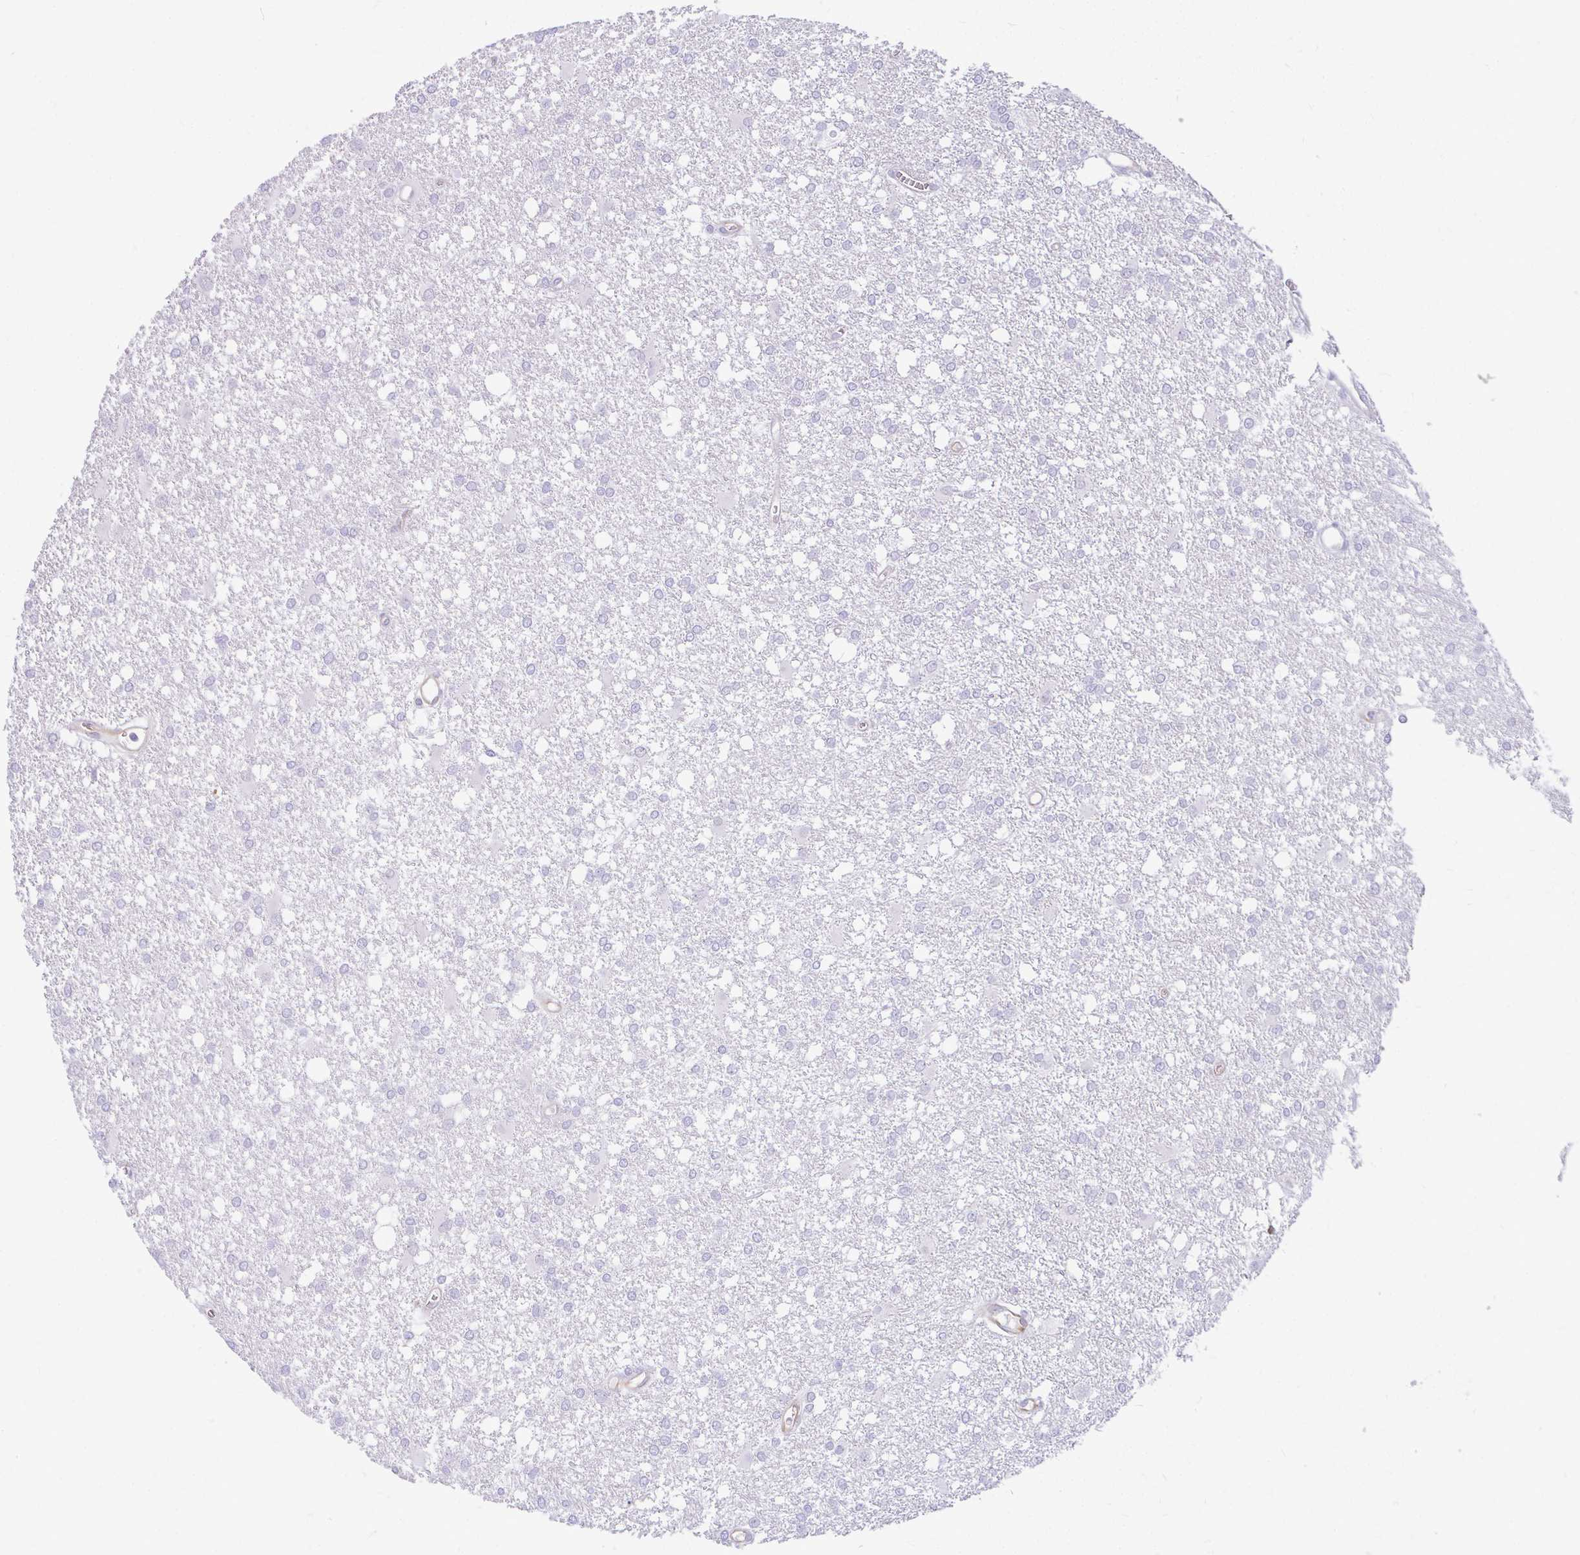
{"staining": {"intensity": "negative", "quantity": "none", "location": "none"}, "tissue": "glioma", "cell_type": "Tumor cells", "image_type": "cancer", "snomed": [{"axis": "morphology", "description": "Glioma, malignant, High grade"}, {"axis": "topography", "description": "Brain"}], "caption": "A micrograph of malignant glioma (high-grade) stained for a protein exhibits no brown staining in tumor cells.", "gene": "FAM83C", "patient": {"sex": "male", "age": 48}}